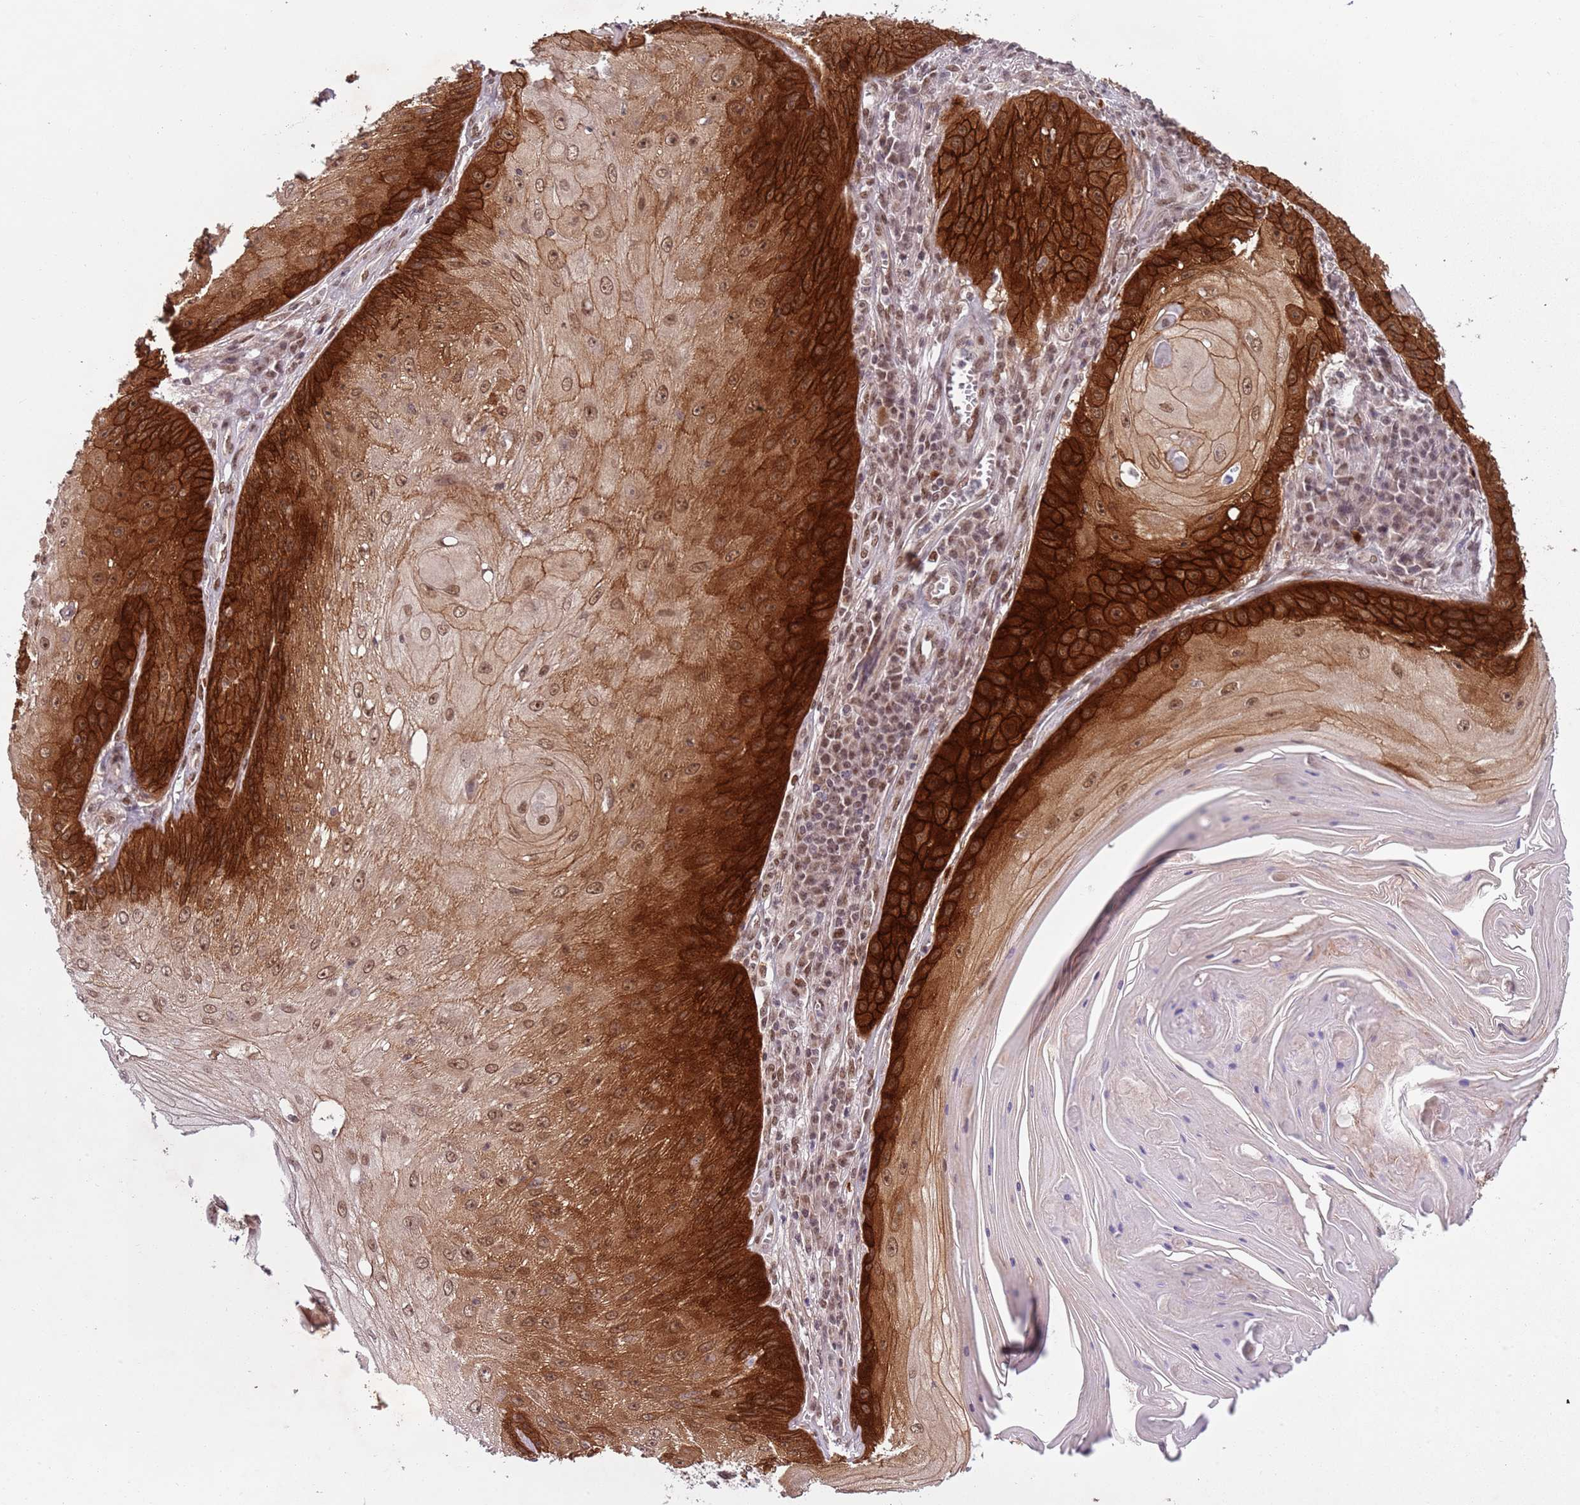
{"staining": {"intensity": "strong", "quantity": "25%-75%", "location": "cytoplasmic/membranous,nuclear"}, "tissue": "skin cancer", "cell_type": "Tumor cells", "image_type": "cancer", "snomed": [{"axis": "morphology", "description": "Squamous cell carcinoma, NOS"}, {"axis": "topography", "description": "Skin"}], "caption": "Protein expression analysis of skin squamous cell carcinoma displays strong cytoplasmic/membranous and nuclear expression in approximately 25%-75% of tumor cells.", "gene": "FAM120AOS", "patient": {"sex": "male", "age": 70}}